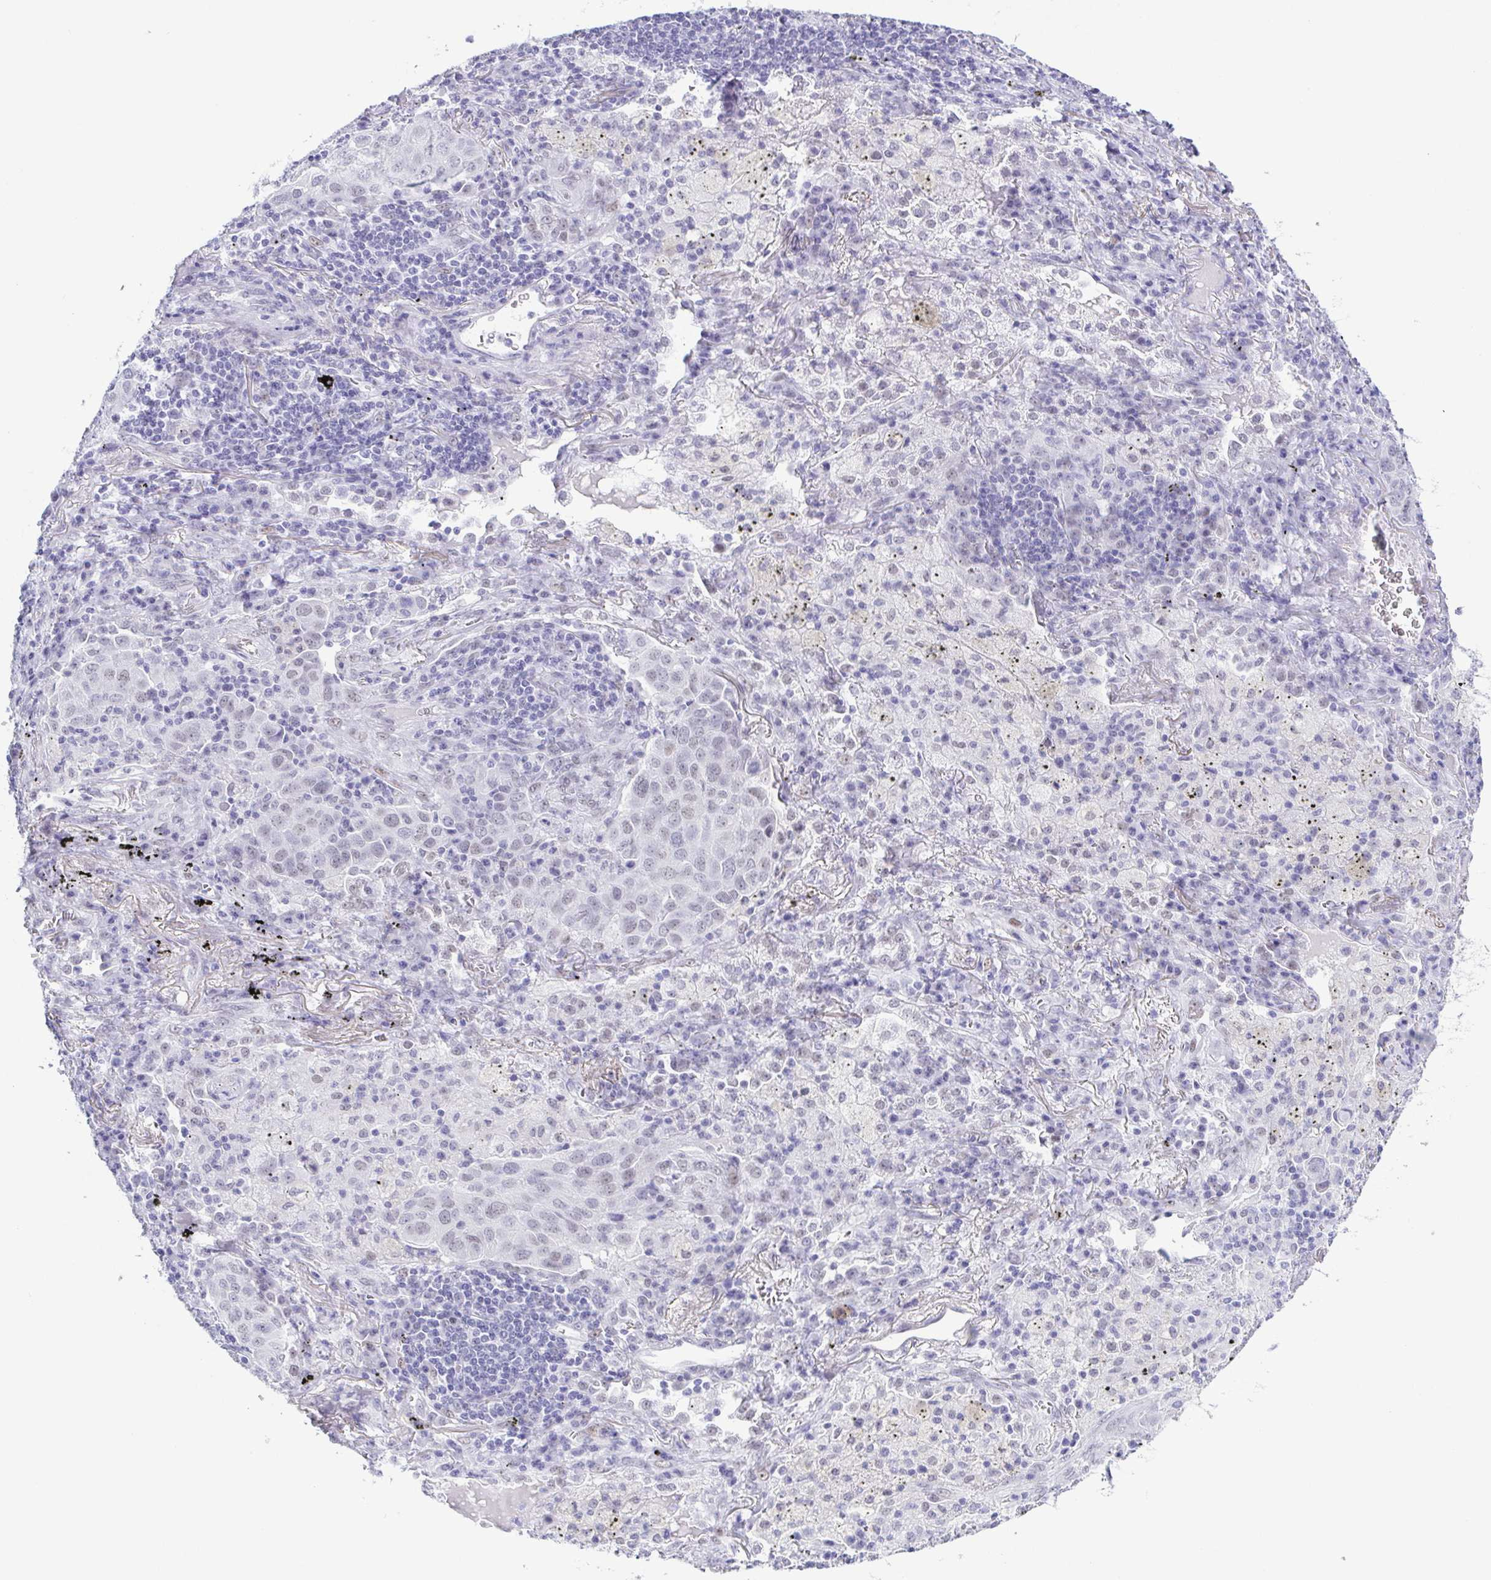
{"staining": {"intensity": "negative", "quantity": "none", "location": "none"}, "tissue": "lung cancer", "cell_type": "Tumor cells", "image_type": "cancer", "snomed": [{"axis": "morphology", "description": "Adenocarcinoma, NOS"}, {"axis": "morphology", "description": "Adenocarcinoma, metastatic, NOS"}, {"axis": "topography", "description": "Lymph node"}, {"axis": "topography", "description": "Lung"}], "caption": "Image shows no significant protein staining in tumor cells of lung adenocarcinoma.", "gene": "SUGP2", "patient": {"sex": "female", "age": 65}}